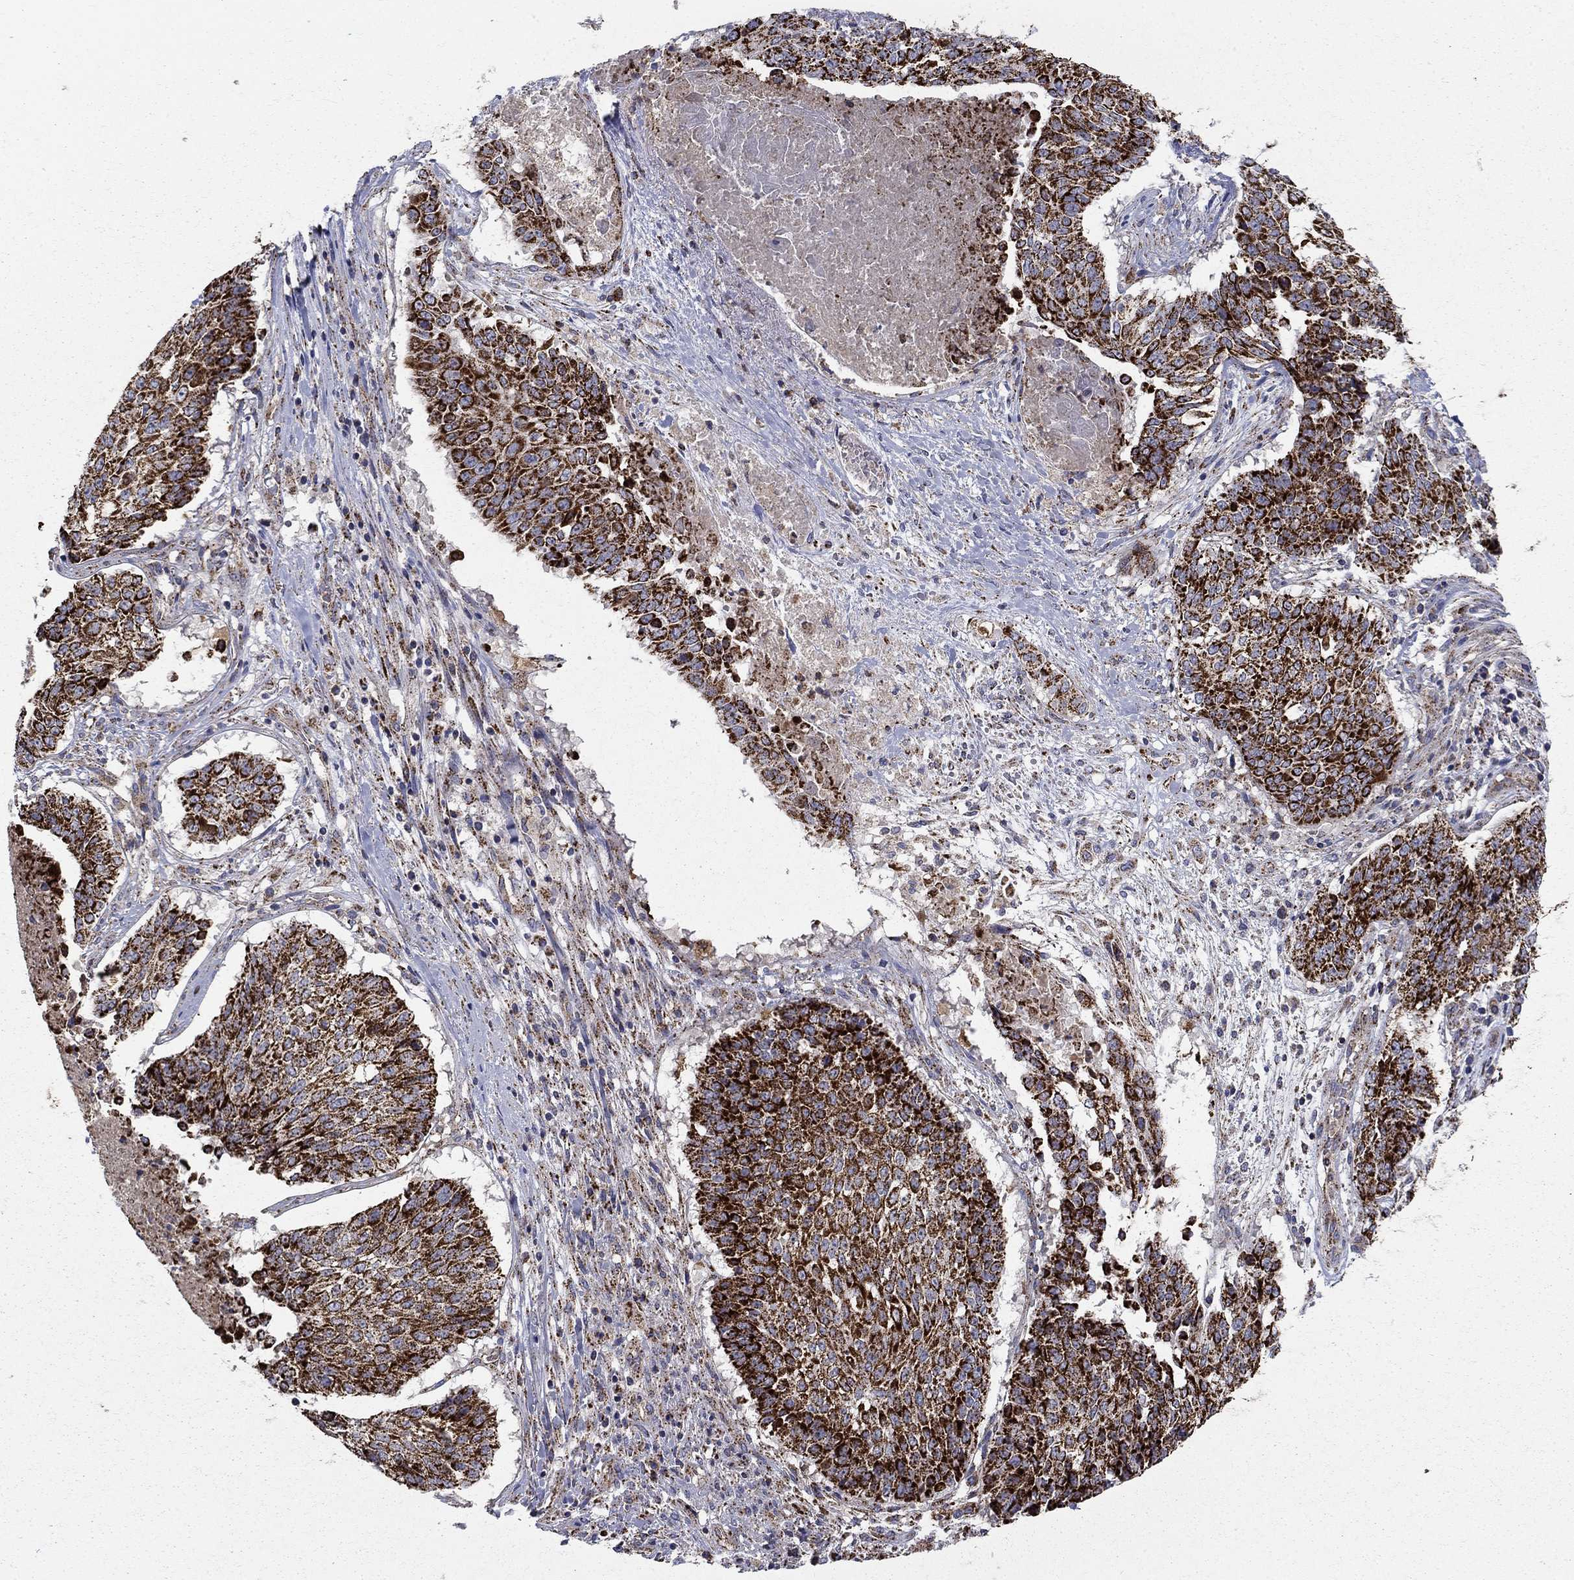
{"staining": {"intensity": "strong", "quantity": ">75%", "location": "cytoplasmic/membranous"}, "tissue": "lung cancer", "cell_type": "Tumor cells", "image_type": "cancer", "snomed": [{"axis": "morphology", "description": "Squamous cell carcinoma, NOS"}, {"axis": "topography", "description": "Lung"}], "caption": "An image of lung cancer (squamous cell carcinoma) stained for a protein exhibits strong cytoplasmic/membranous brown staining in tumor cells.", "gene": "GCSH", "patient": {"sex": "male", "age": 64}}